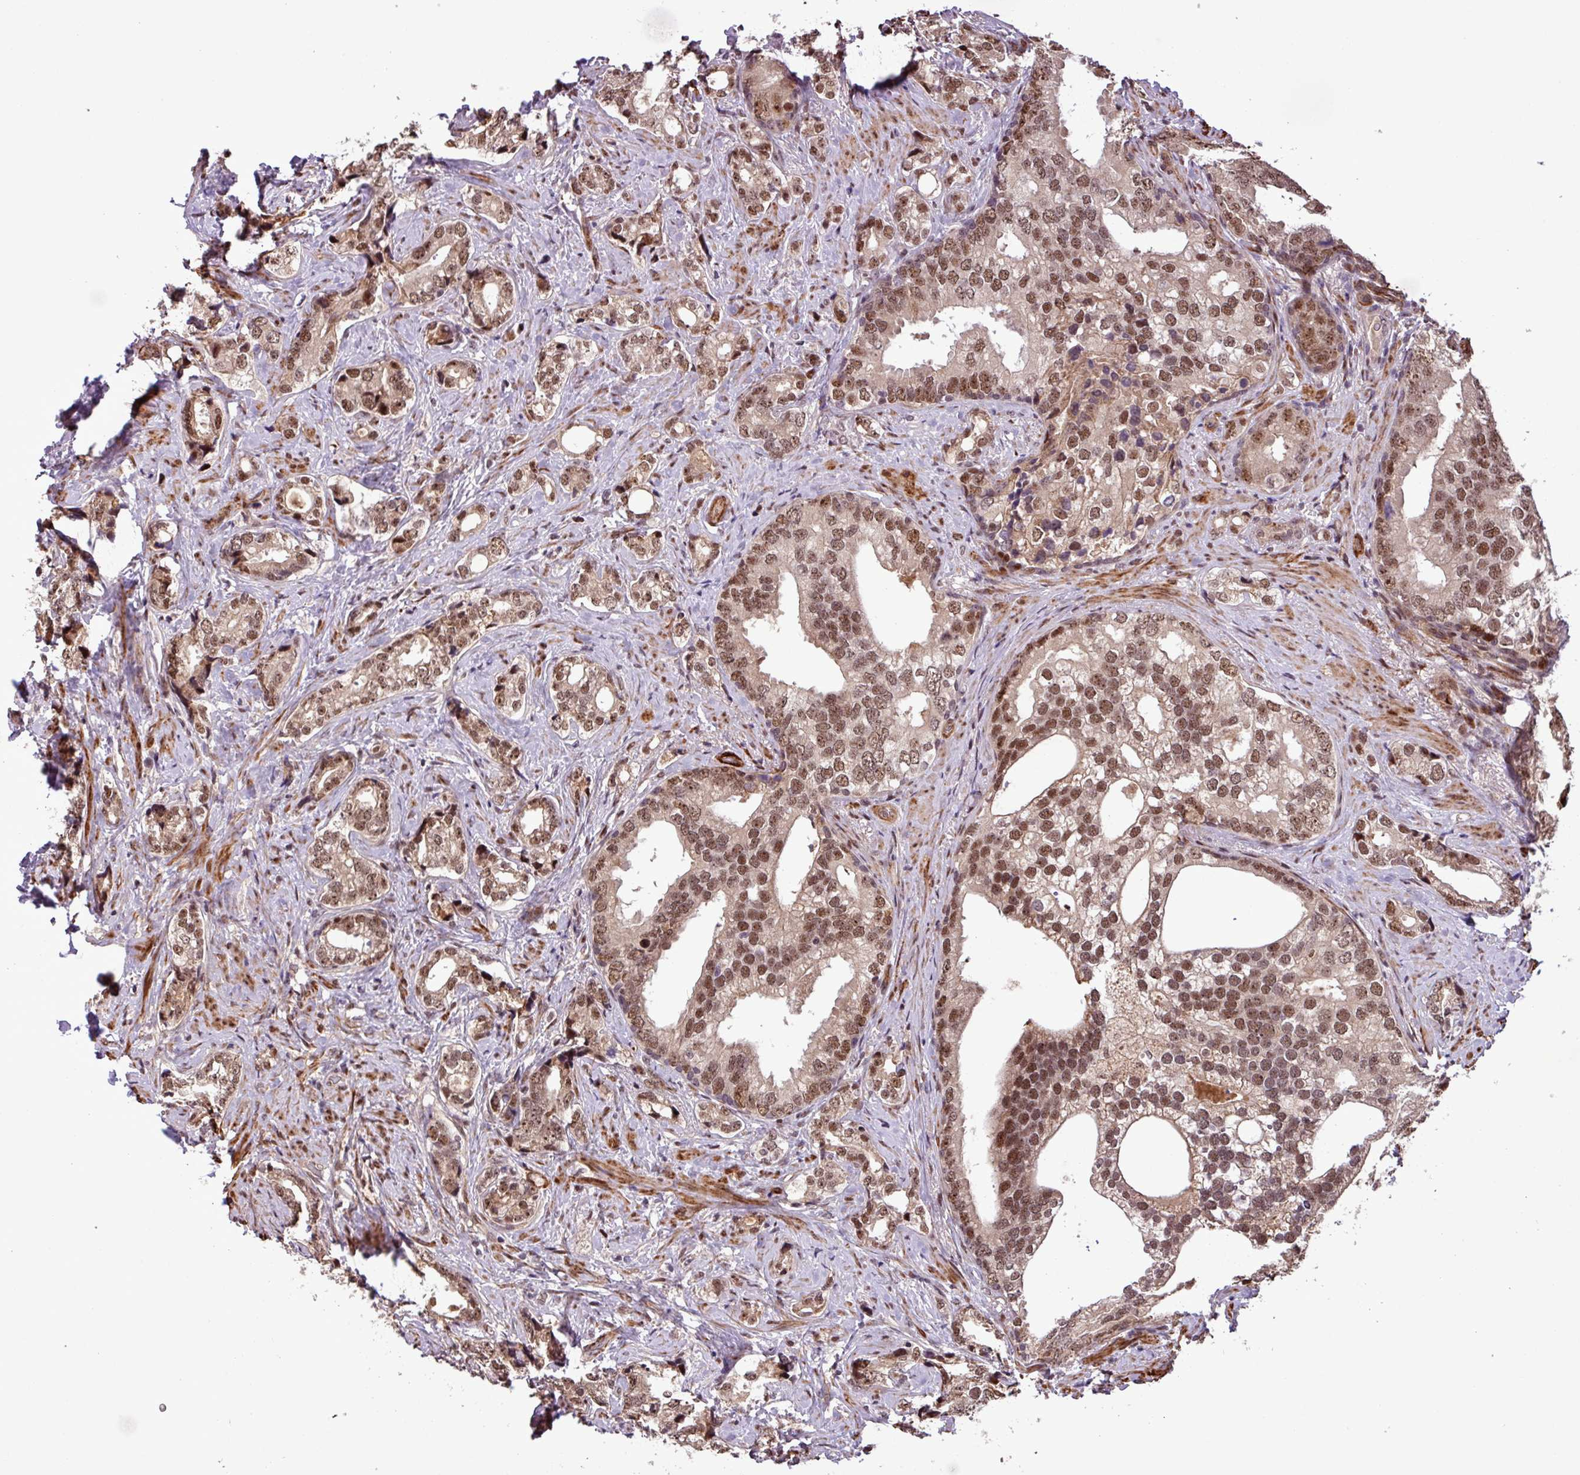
{"staining": {"intensity": "moderate", "quantity": ">75%", "location": "nuclear"}, "tissue": "prostate cancer", "cell_type": "Tumor cells", "image_type": "cancer", "snomed": [{"axis": "morphology", "description": "Adenocarcinoma, High grade"}, {"axis": "topography", "description": "Prostate"}], "caption": "Tumor cells demonstrate medium levels of moderate nuclear staining in about >75% of cells in human prostate cancer (adenocarcinoma (high-grade)).", "gene": "SLC22A24", "patient": {"sex": "male", "age": 75}}